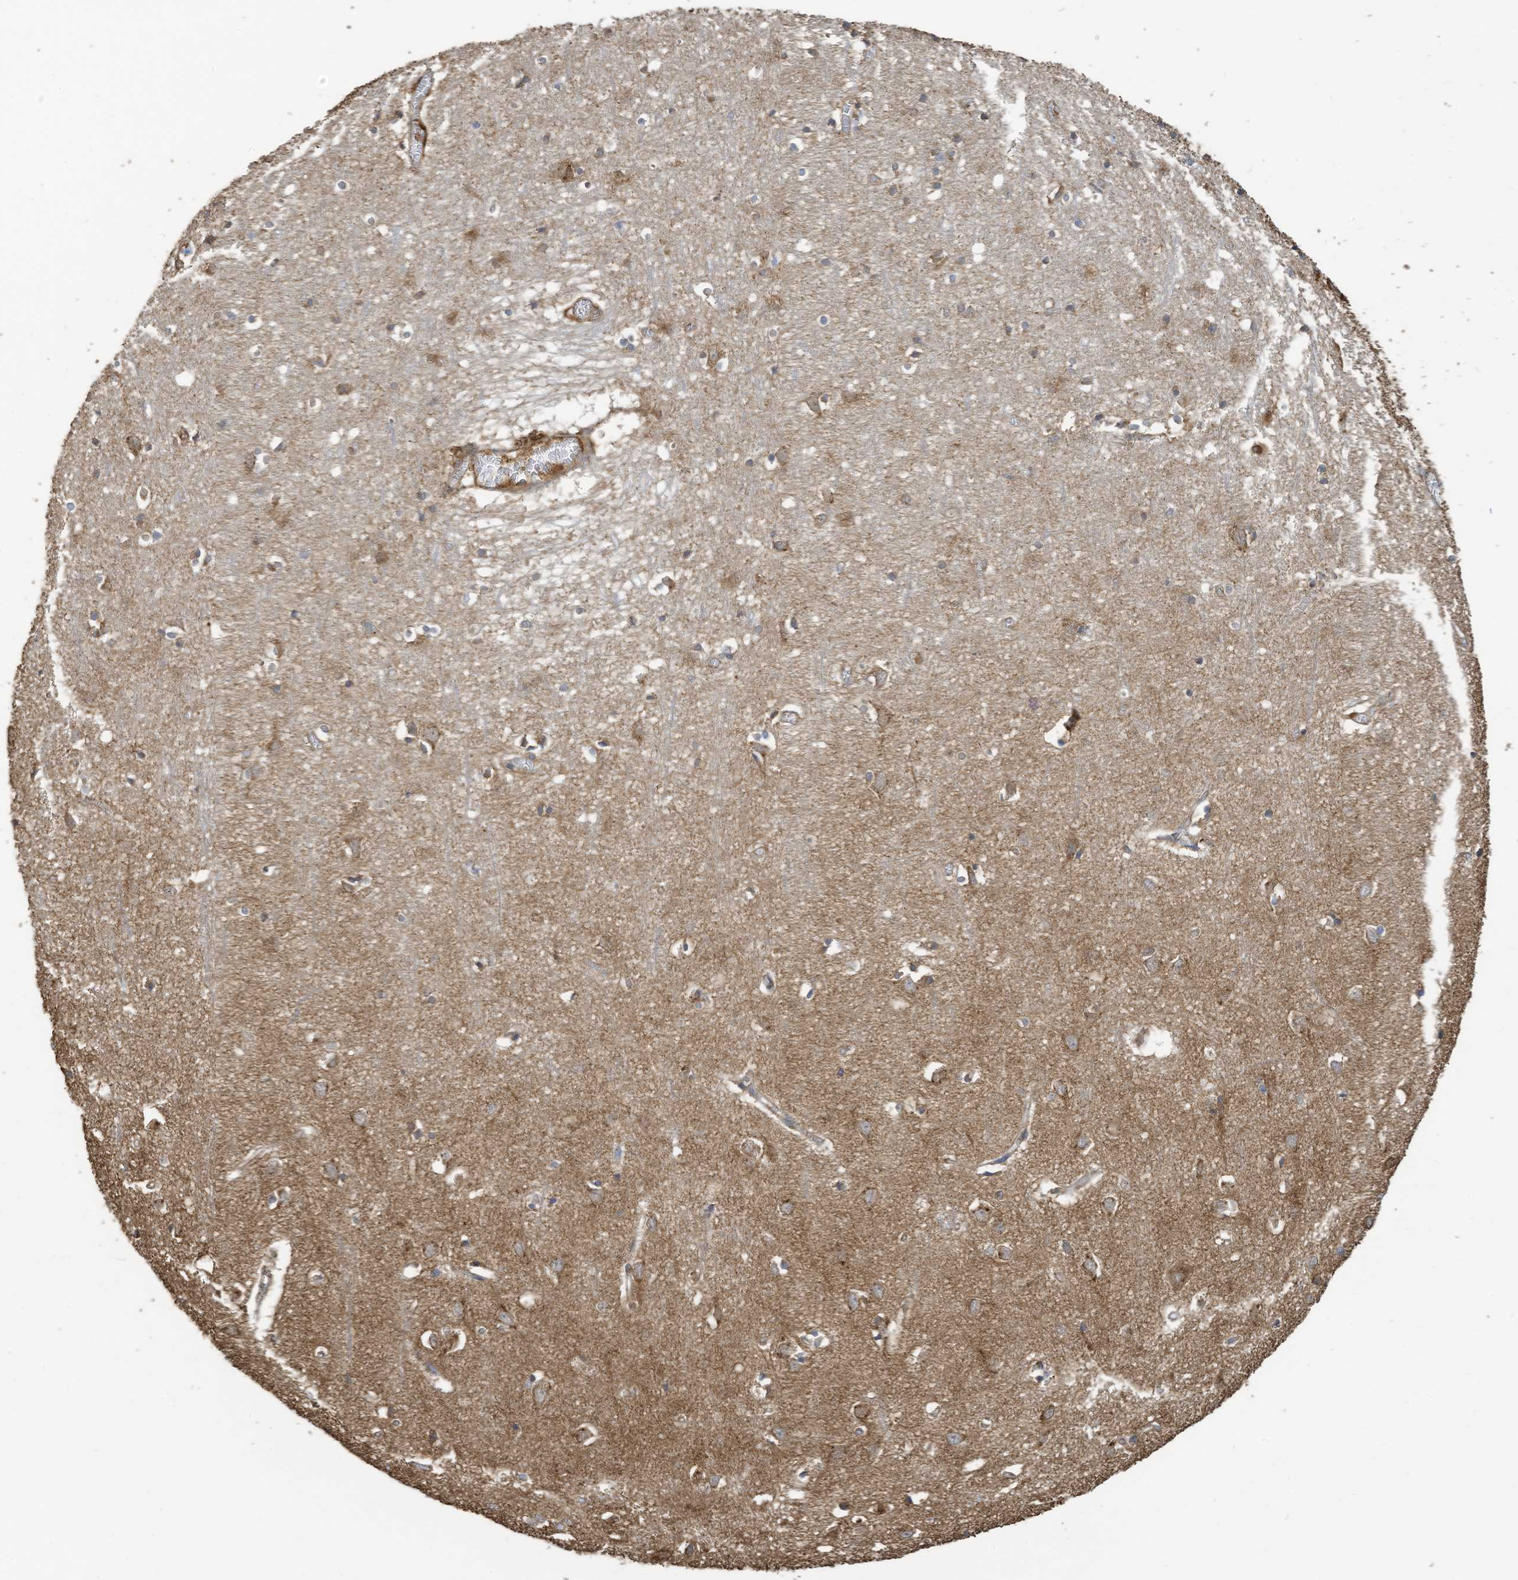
{"staining": {"intensity": "weak", "quantity": ">75%", "location": "cytoplasmic/membranous"}, "tissue": "cerebral cortex", "cell_type": "Endothelial cells", "image_type": "normal", "snomed": [{"axis": "morphology", "description": "Normal tissue, NOS"}, {"axis": "topography", "description": "Cerebral cortex"}], "caption": "Immunohistochemical staining of unremarkable cerebral cortex shows >75% levels of weak cytoplasmic/membranous protein staining in about >75% of endothelial cells.", "gene": "COX10", "patient": {"sex": "female", "age": 64}}